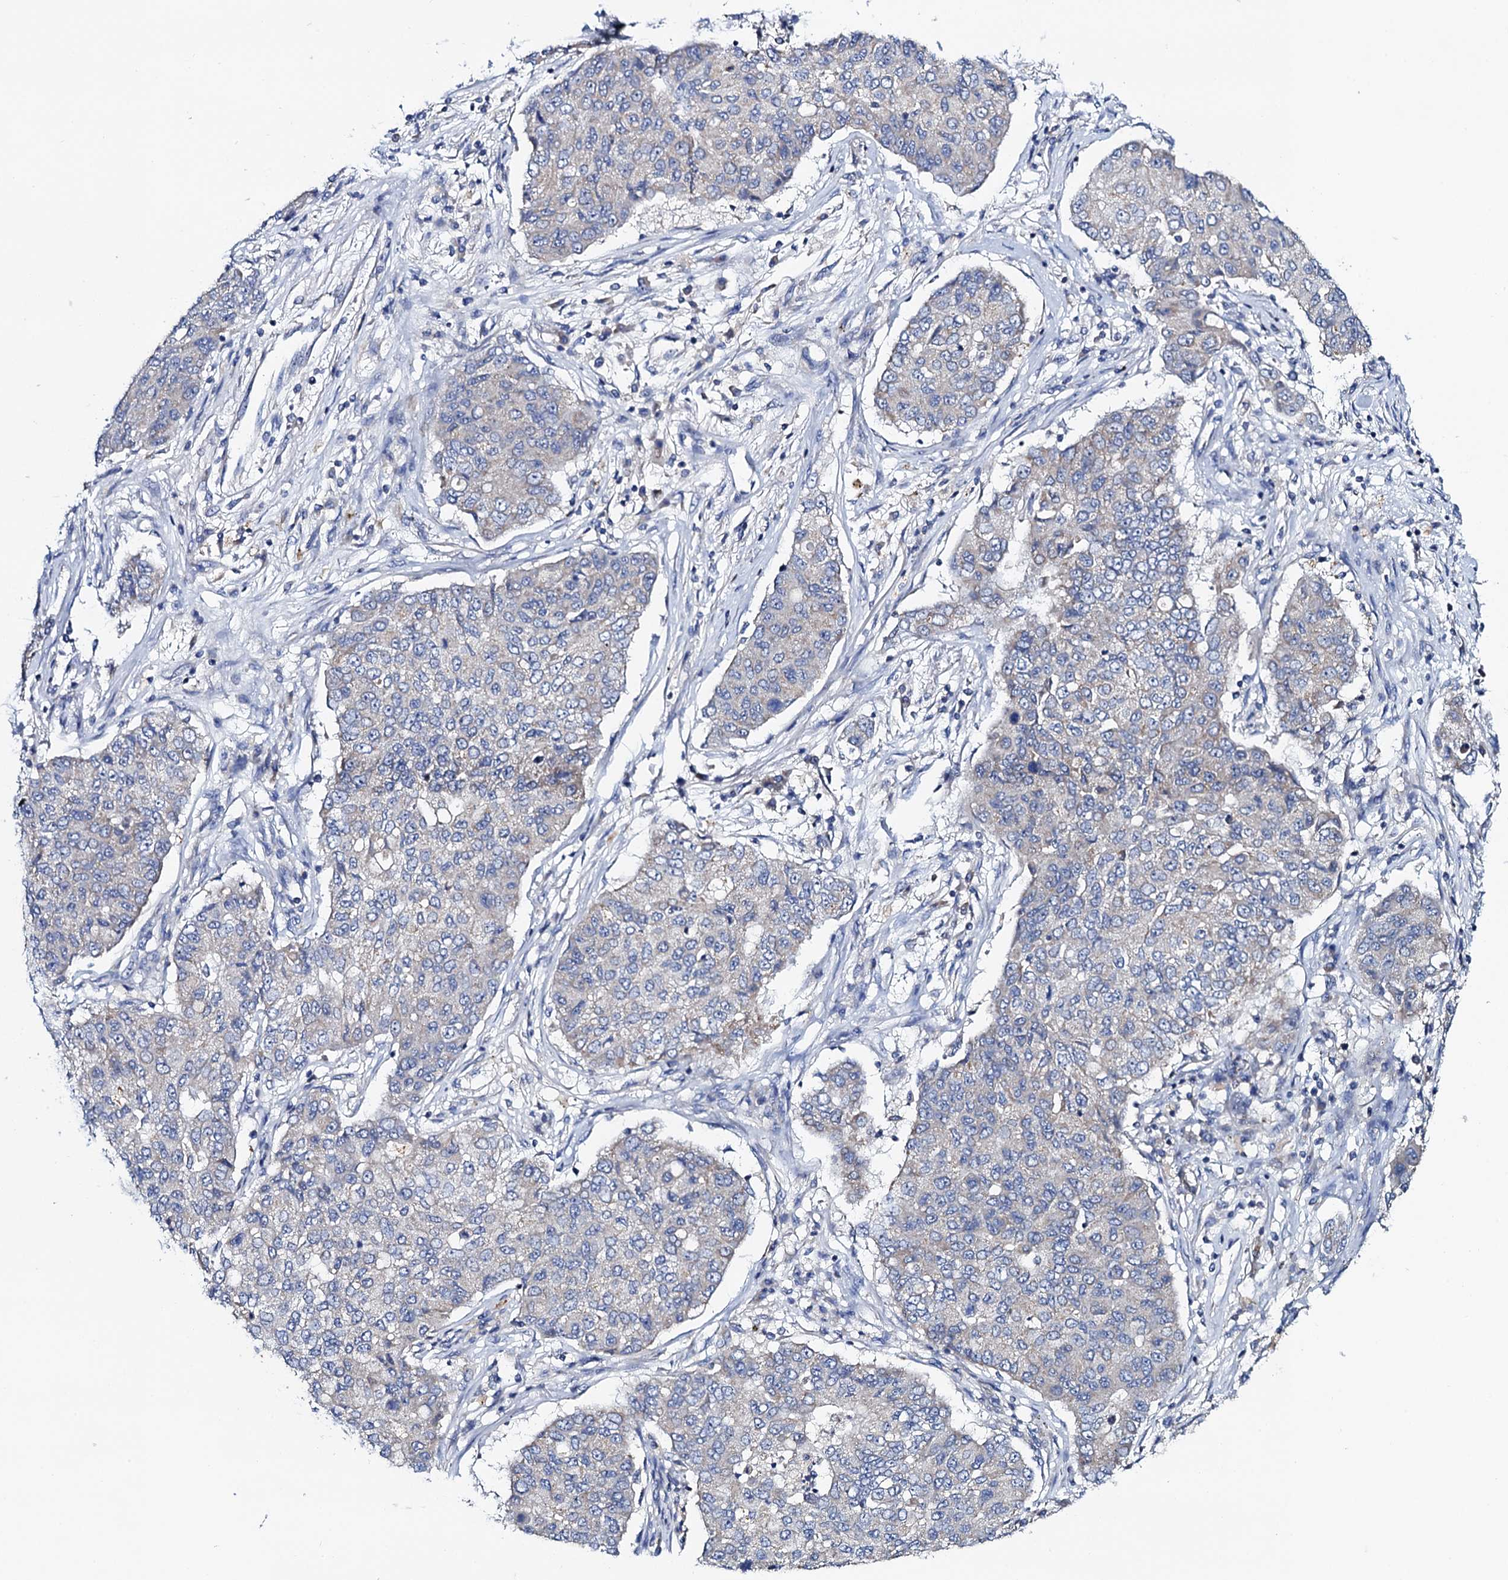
{"staining": {"intensity": "negative", "quantity": "none", "location": "none"}, "tissue": "lung cancer", "cell_type": "Tumor cells", "image_type": "cancer", "snomed": [{"axis": "morphology", "description": "Squamous cell carcinoma, NOS"}, {"axis": "topography", "description": "Lung"}], "caption": "IHC histopathology image of neoplastic tissue: human lung cancer stained with DAB demonstrates no significant protein positivity in tumor cells.", "gene": "MRPL48", "patient": {"sex": "male", "age": 74}}